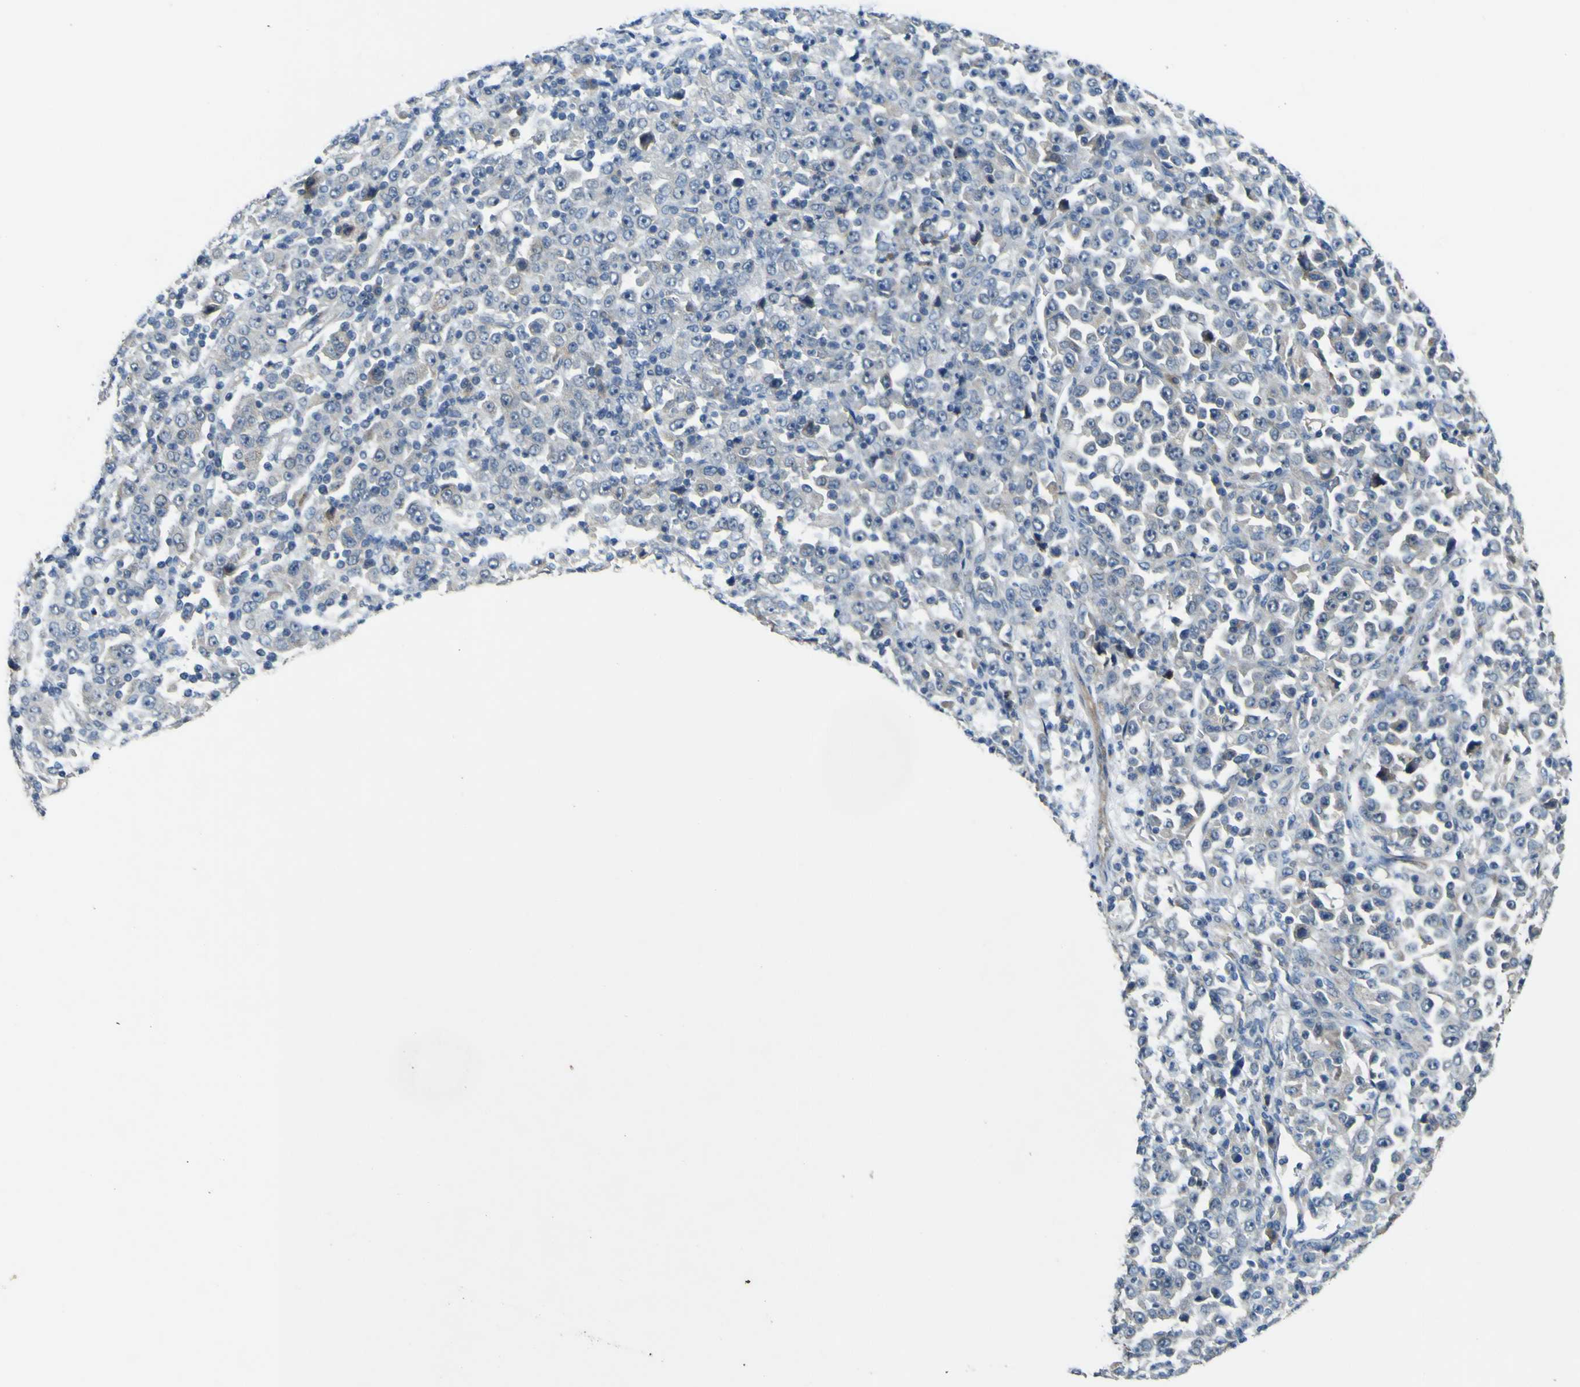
{"staining": {"intensity": "negative", "quantity": "none", "location": "none"}, "tissue": "stomach cancer", "cell_type": "Tumor cells", "image_type": "cancer", "snomed": [{"axis": "morphology", "description": "Normal tissue, NOS"}, {"axis": "morphology", "description": "Adenocarcinoma, NOS"}, {"axis": "topography", "description": "Stomach, upper"}, {"axis": "topography", "description": "Stomach"}], "caption": "A high-resolution image shows immunohistochemistry staining of stomach adenocarcinoma, which shows no significant staining in tumor cells.", "gene": "LDLR", "patient": {"sex": "male", "age": 59}}